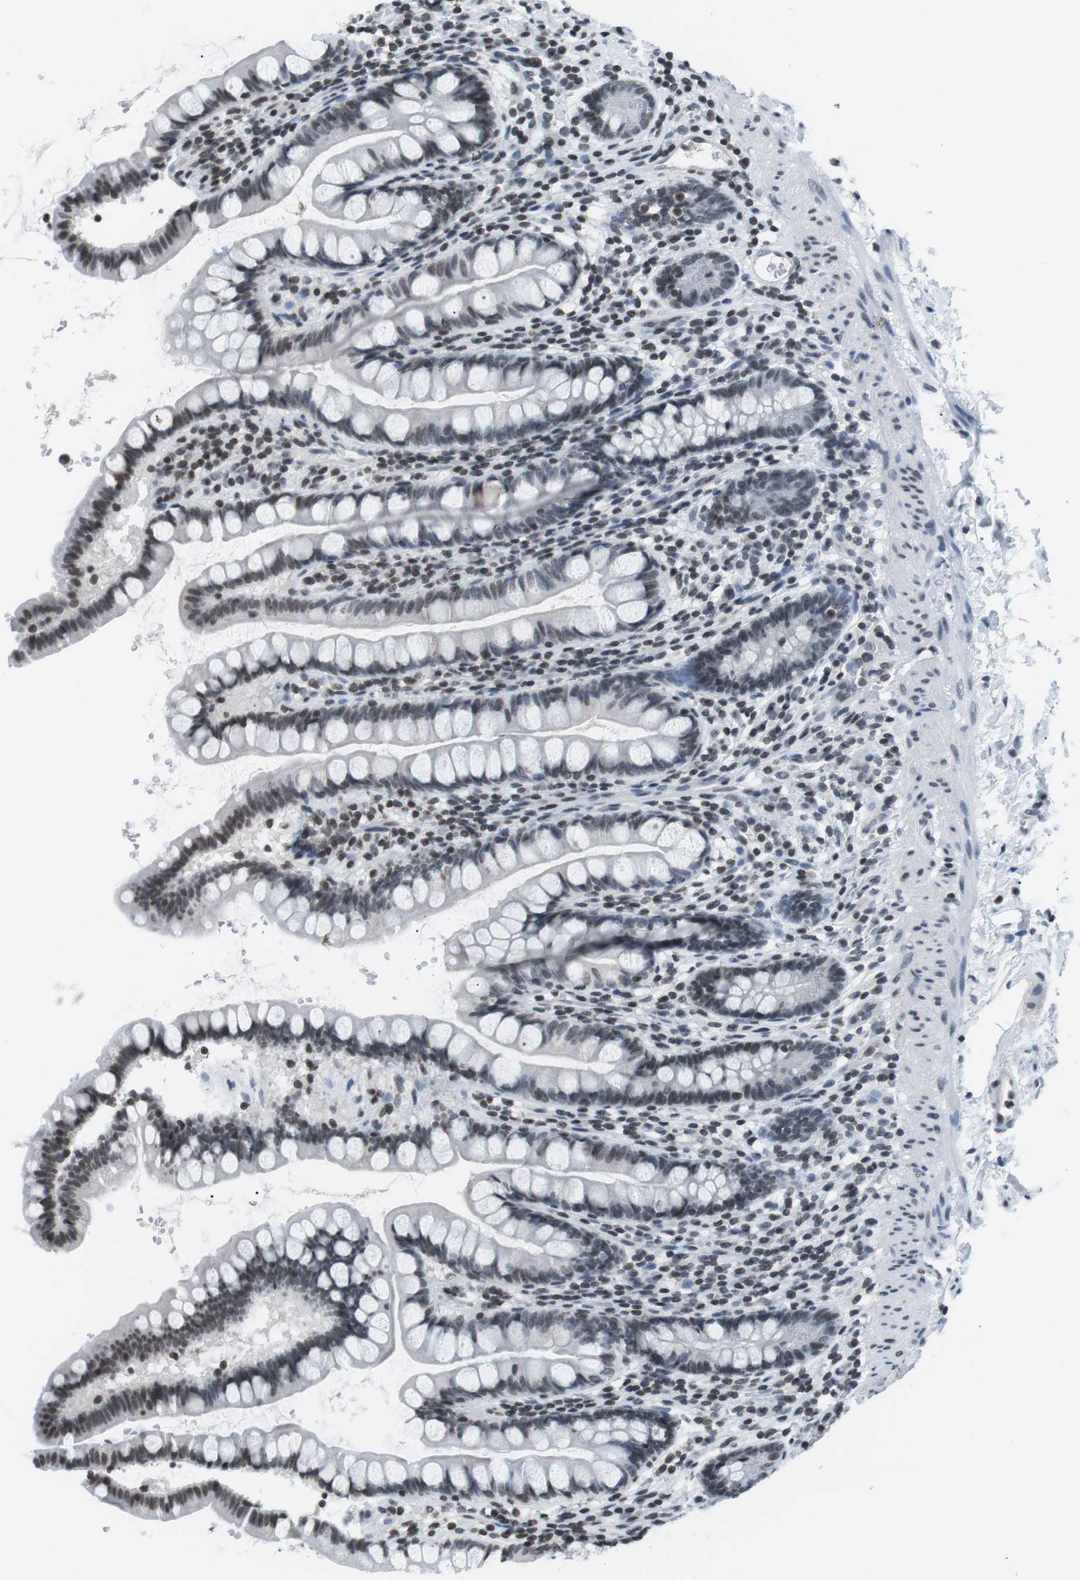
{"staining": {"intensity": "weak", "quantity": "<25%", "location": "nuclear"}, "tissue": "small intestine", "cell_type": "Glandular cells", "image_type": "normal", "snomed": [{"axis": "morphology", "description": "Normal tissue, NOS"}, {"axis": "topography", "description": "Small intestine"}], "caption": "This is a photomicrograph of immunohistochemistry (IHC) staining of unremarkable small intestine, which shows no staining in glandular cells.", "gene": "E2F2", "patient": {"sex": "female", "age": 84}}